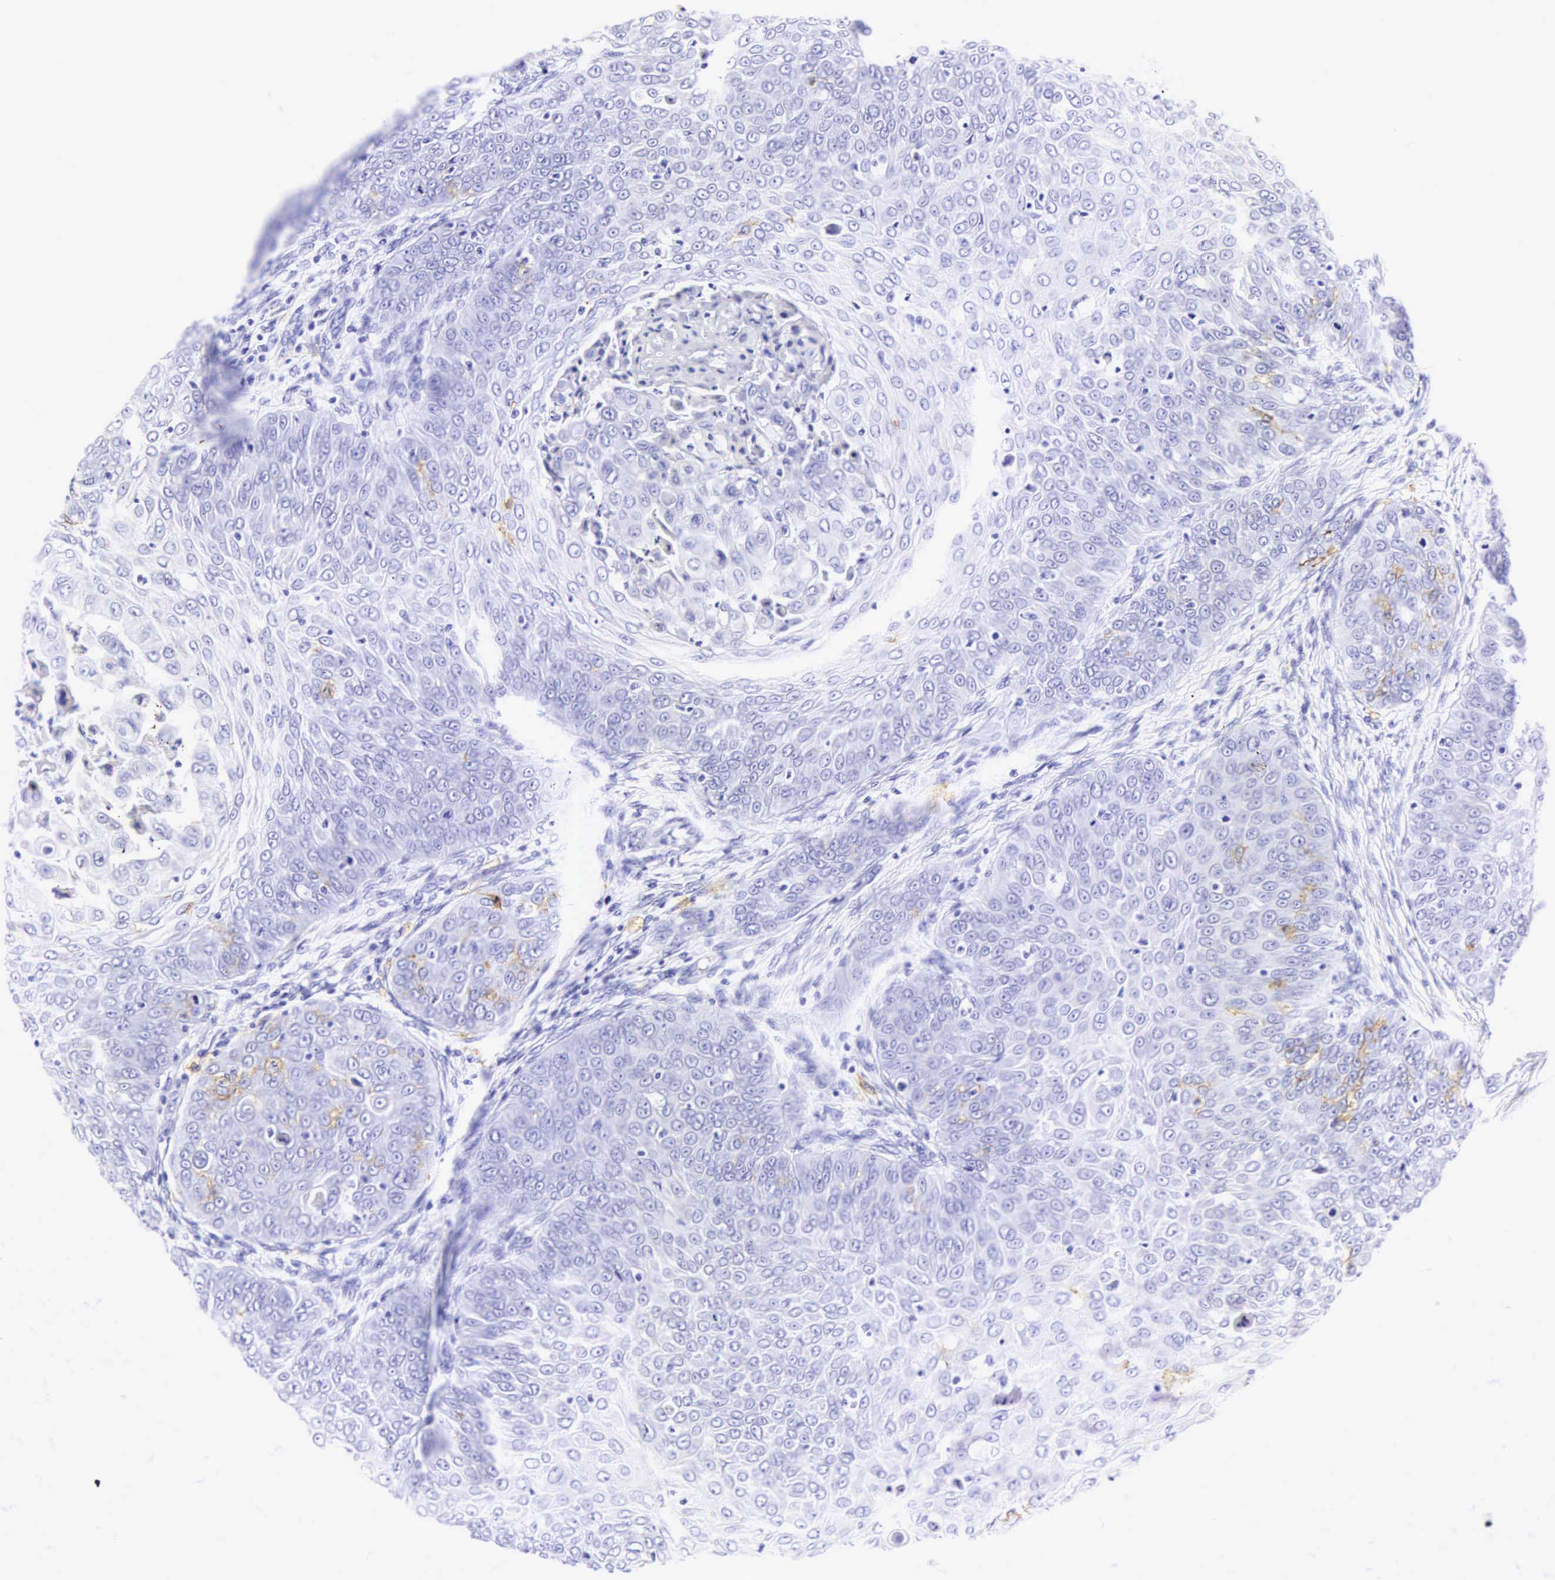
{"staining": {"intensity": "negative", "quantity": "none", "location": "none"}, "tissue": "skin cancer", "cell_type": "Tumor cells", "image_type": "cancer", "snomed": [{"axis": "morphology", "description": "Squamous cell carcinoma, NOS"}, {"axis": "topography", "description": "Skin"}], "caption": "Micrograph shows no protein staining in tumor cells of skin cancer (squamous cell carcinoma) tissue. (DAB (3,3'-diaminobenzidine) IHC with hematoxylin counter stain).", "gene": "CD1A", "patient": {"sex": "male", "age": 82}}